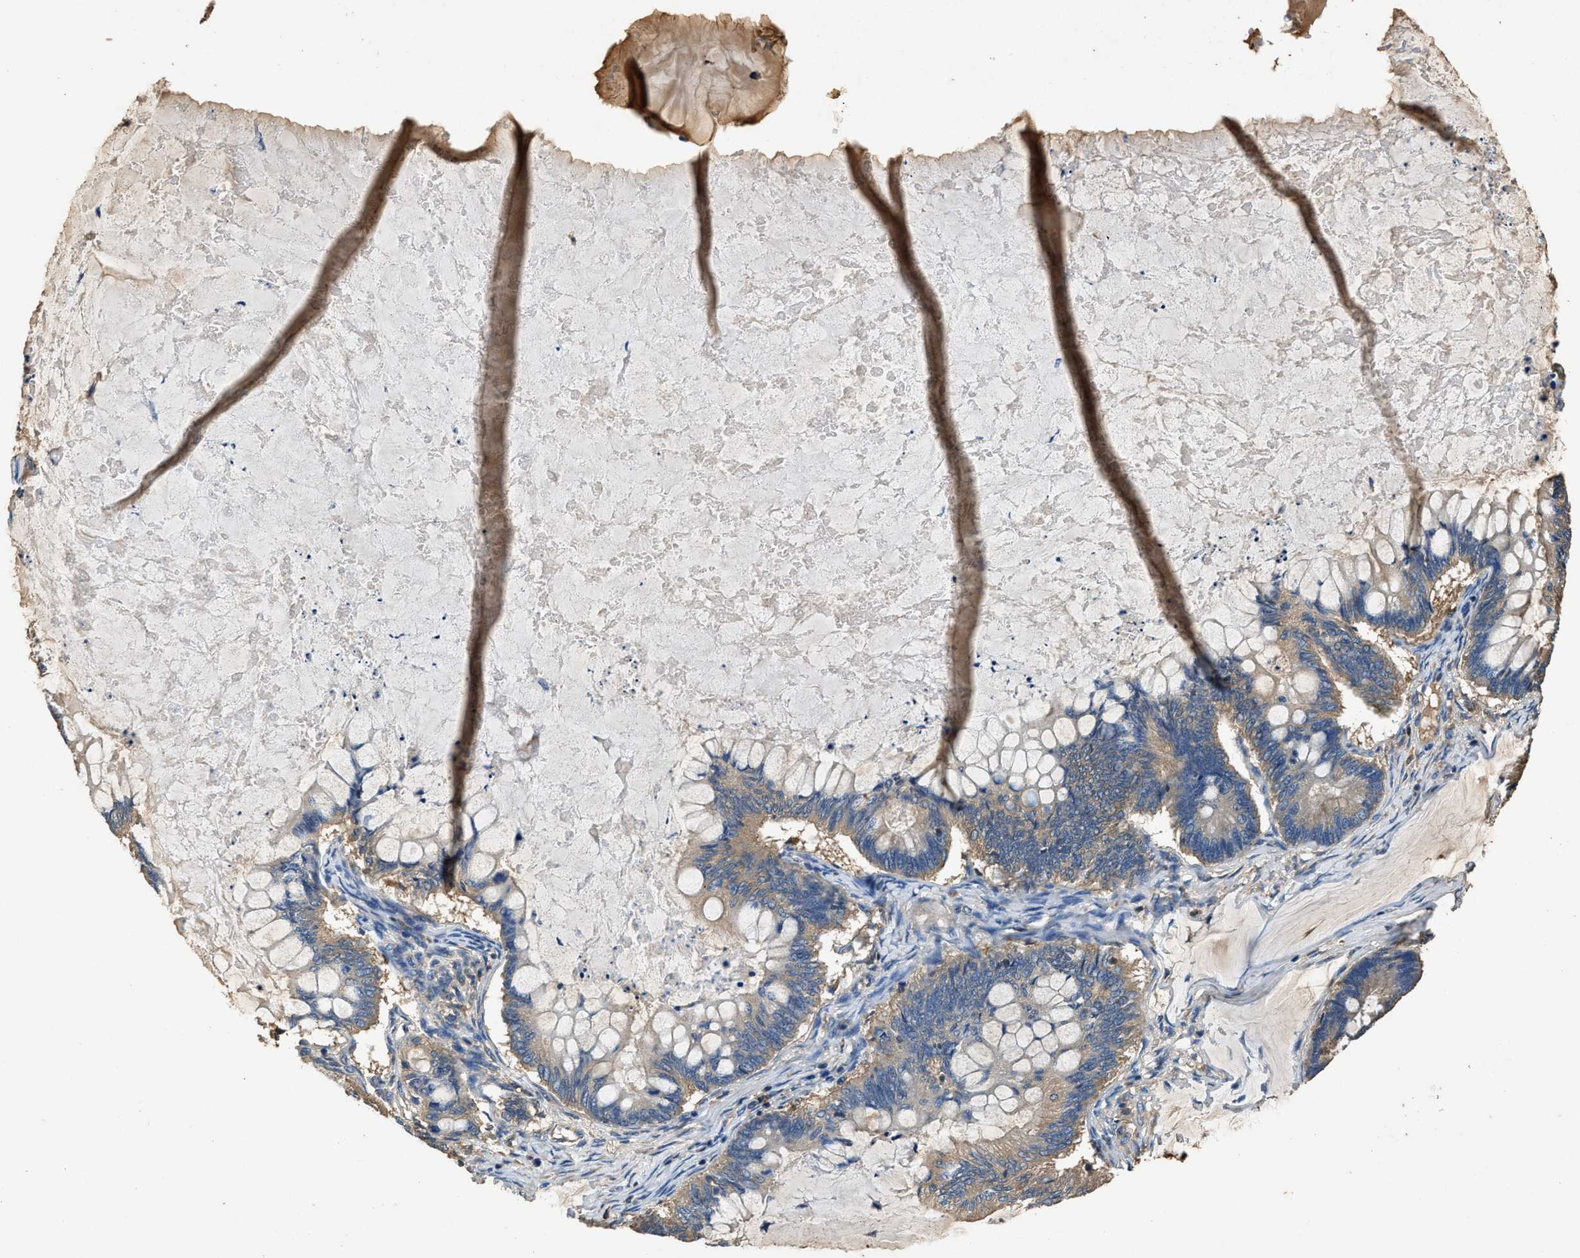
{"staining": {"intensity": "weak", "quantity": ">75%", "location": "cytoplasmic/membranous"}, "tissue": "ovarian cancer", "cell_type": "Tumor cells", "image_type": "cancer", "snomed": [{"axis": "morphology", "description": "Cystadenocarcinoma, mucinous, NOS"}, {"axis": "topography", "description": "Ovary"}], "caption": "Human mucinous cystadenocarcinoma (ovarian) stained for a protein (brown) shows weak cytoplasmic/membranous positive expression in approximately >75% of tumor cells.", "gene": "BLOC1S1", "patient": {"sex": "female", "age": 61}}